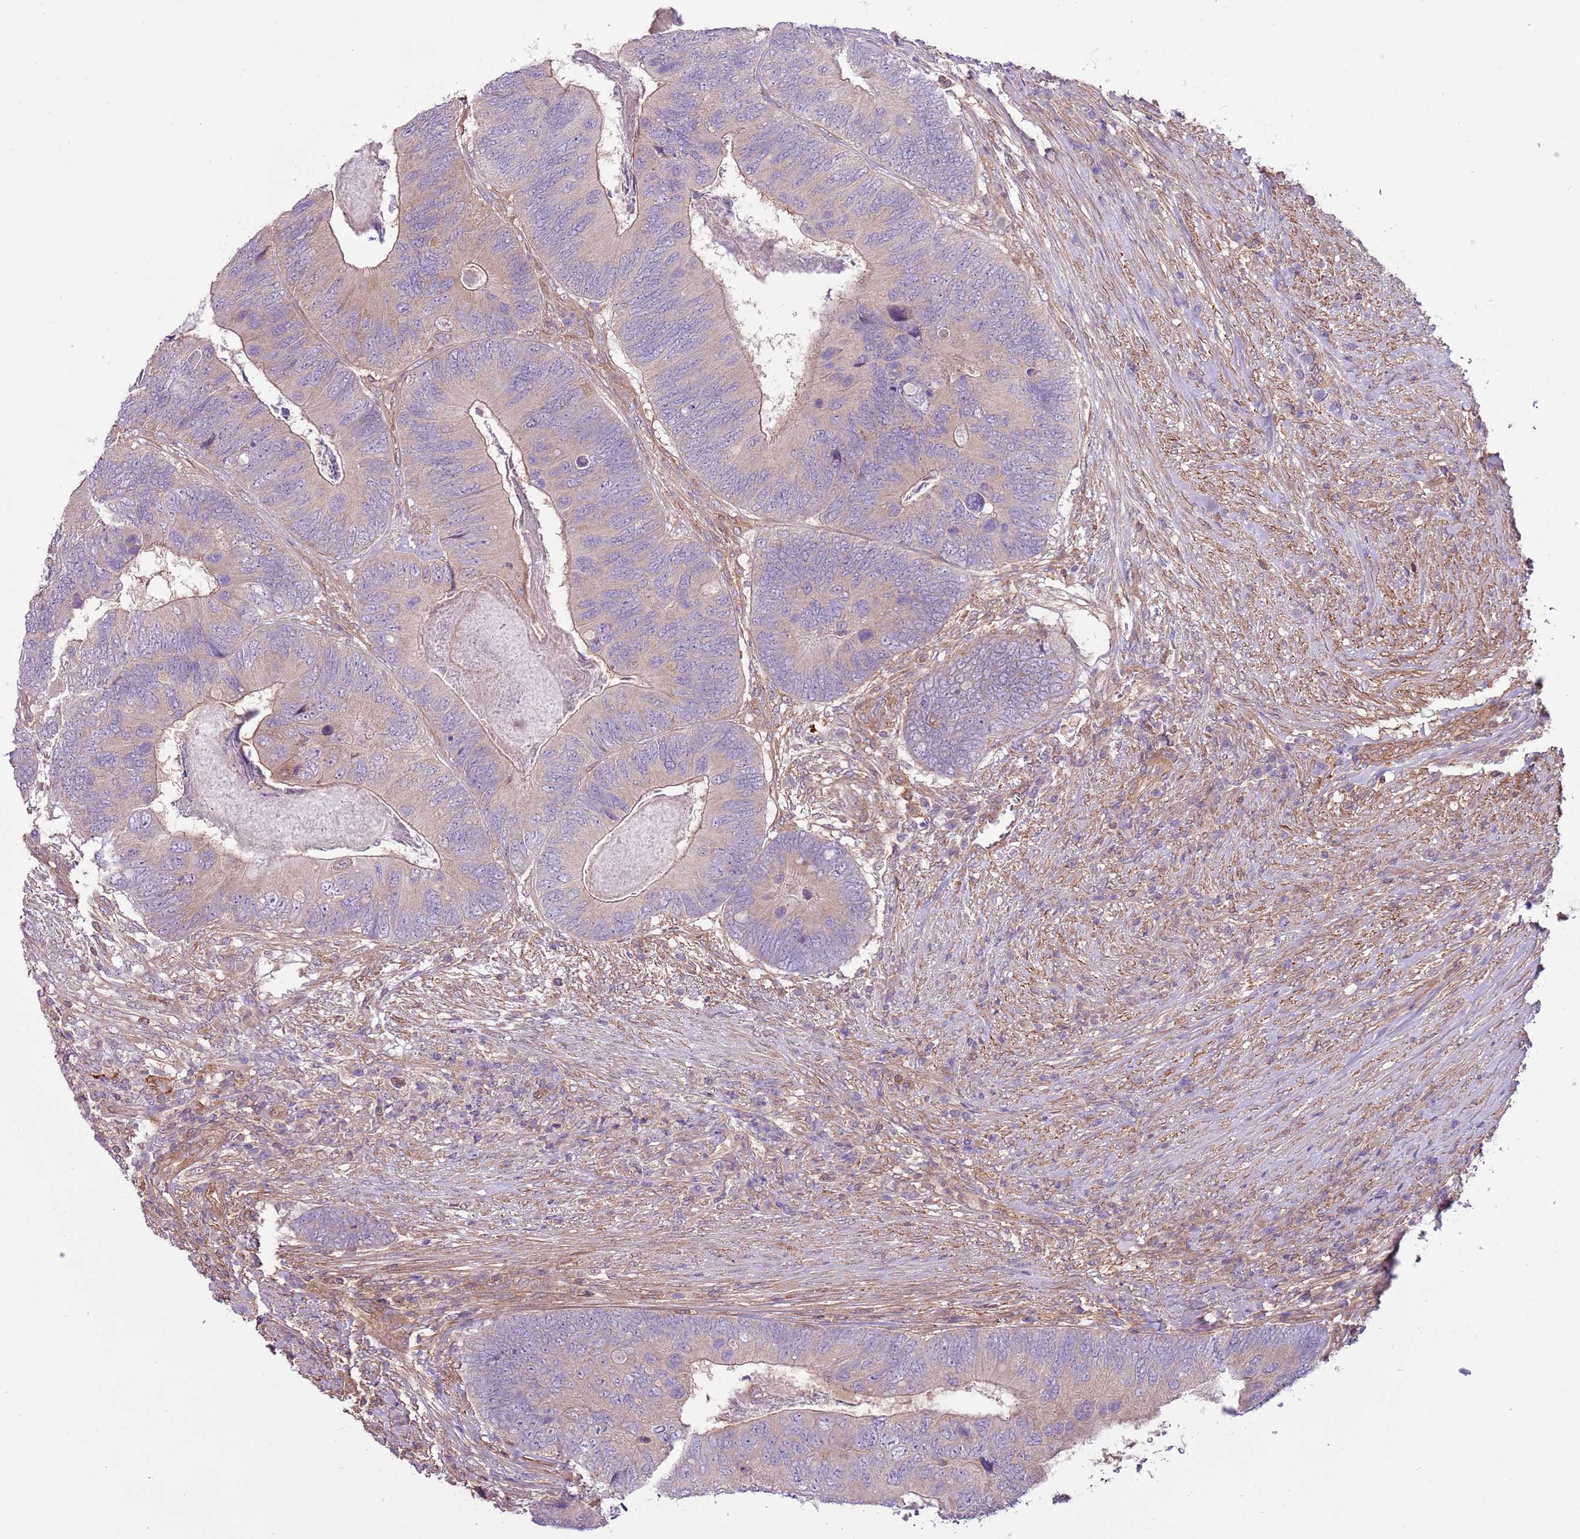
{"staining": {"intensity": "weak", "quantity": "25%-75%", "location": "cytoplasmic/membranous"}, "tissue": "colorectal cancer", "cell_type": "Tumor cells", "image_type": "cancer", "snomed": [{"axis": "morphology", "description": "Adenocarcinoma, NOS"}, {"axis": "topography", "description": "Colon"}], "caption": "Weak cytoplasmic/membranous protein staining is seen in approximately 25%-75% of tumor cells in adenocarcinoma (colorectal). (Brightfield microscopy of DAB IHC at high magnification).", "gene": "LPIN2", "patient": {"sex": "female", "age": 67}}